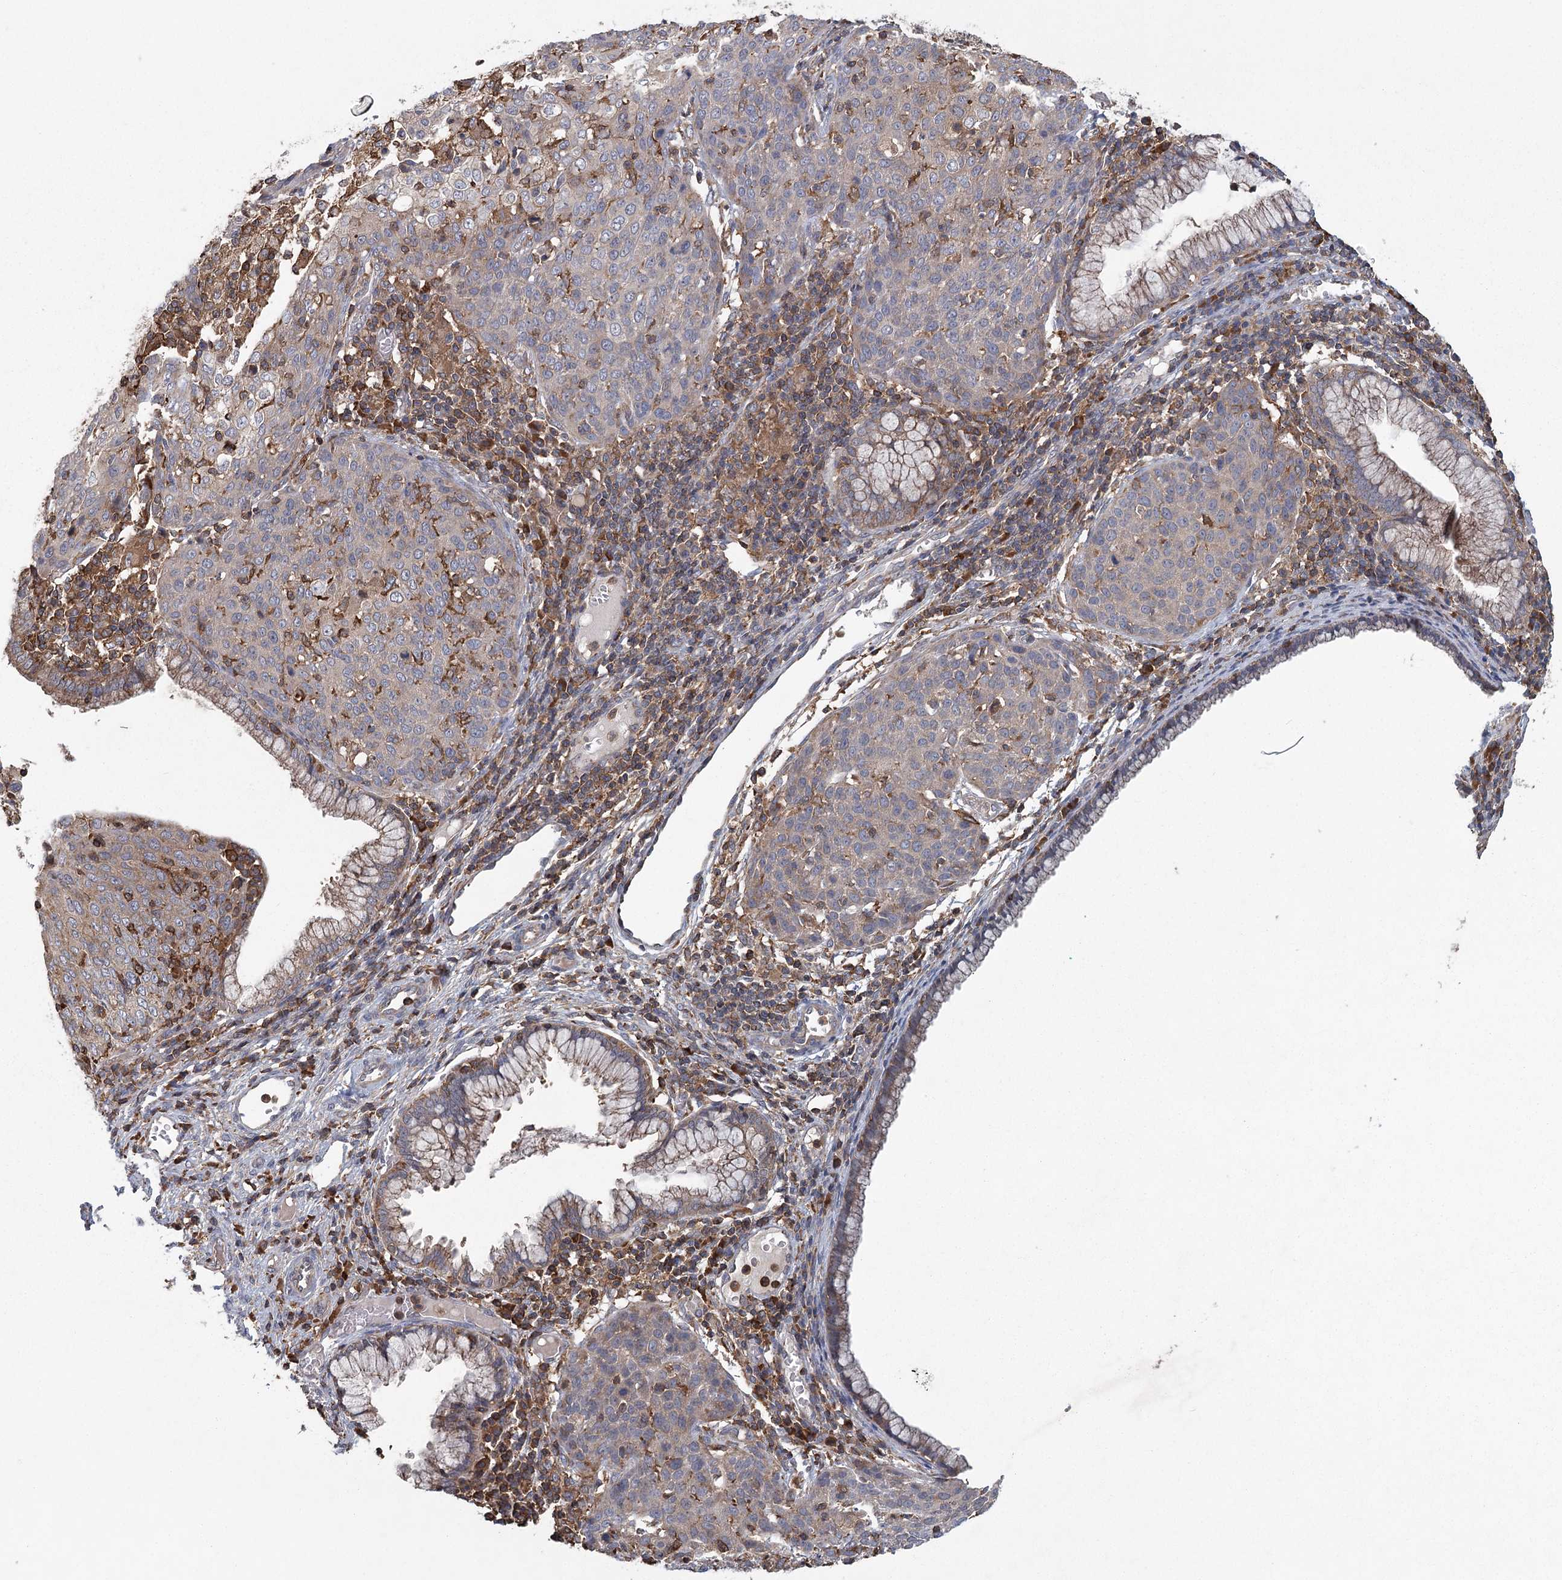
{"staining": {"intensity": "moderate", "quantity": "<25%", "location": "cytoplasmic/membranous"}, "tissue": "cervical cancer", "cell_type": "Tumor cells", "image_type": "cancer", "snomed": [{"axis": "morphology", "description": "Squamous cell carcinoma, NOS"}, {"axis": "topography", "description": "Cervix"}], "caption": "Tumor cells demonstrate moderate cytoplasmic/membranous expression in about <25% of cells in cervical cancer. (DAB = brown stain, brightfield microscopy at high magnification).", "gene": "PLEKHA7", "patient": {"sex": "female", "age": 38}}